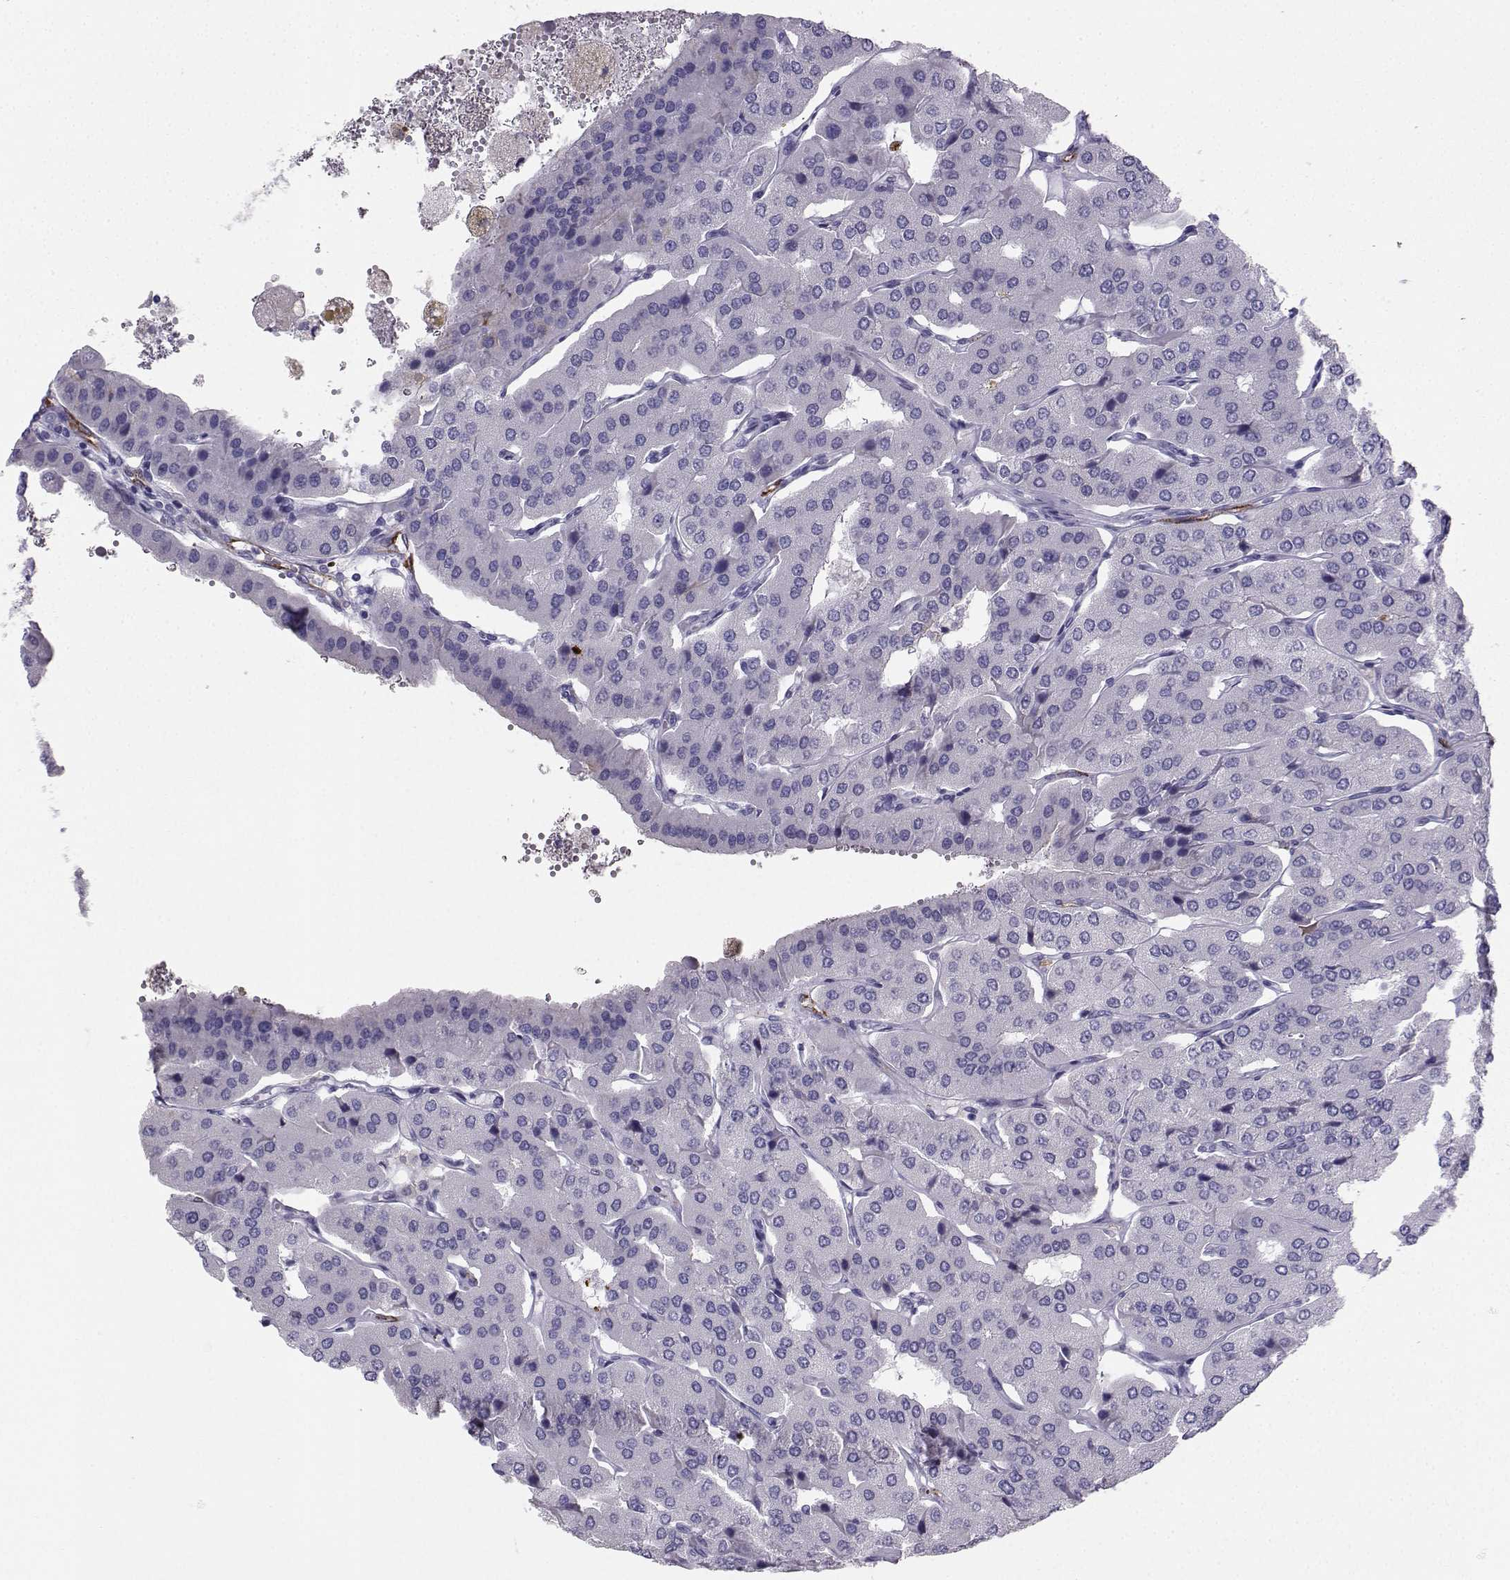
{"staining": {"intensity": "negative", "quantity": "none", "location": "none"}, "tissue": "parathyroid gland", "cell_type": "Glandular cells", "image_type": "normal", "snomed": [{"axis": "morphology", "description": "Normal tissue, NOS"}, {"axis": "morphology", "description": "Adenoma, NOS"}, {"axis": "topography", "description": "Parathyroid gland"}], "caption": "The micrograph displays no significant positivity in glandular cells of parathyroid gland.", "gene": "IQCD", "patient": {"sex": "female", "age": 86}}